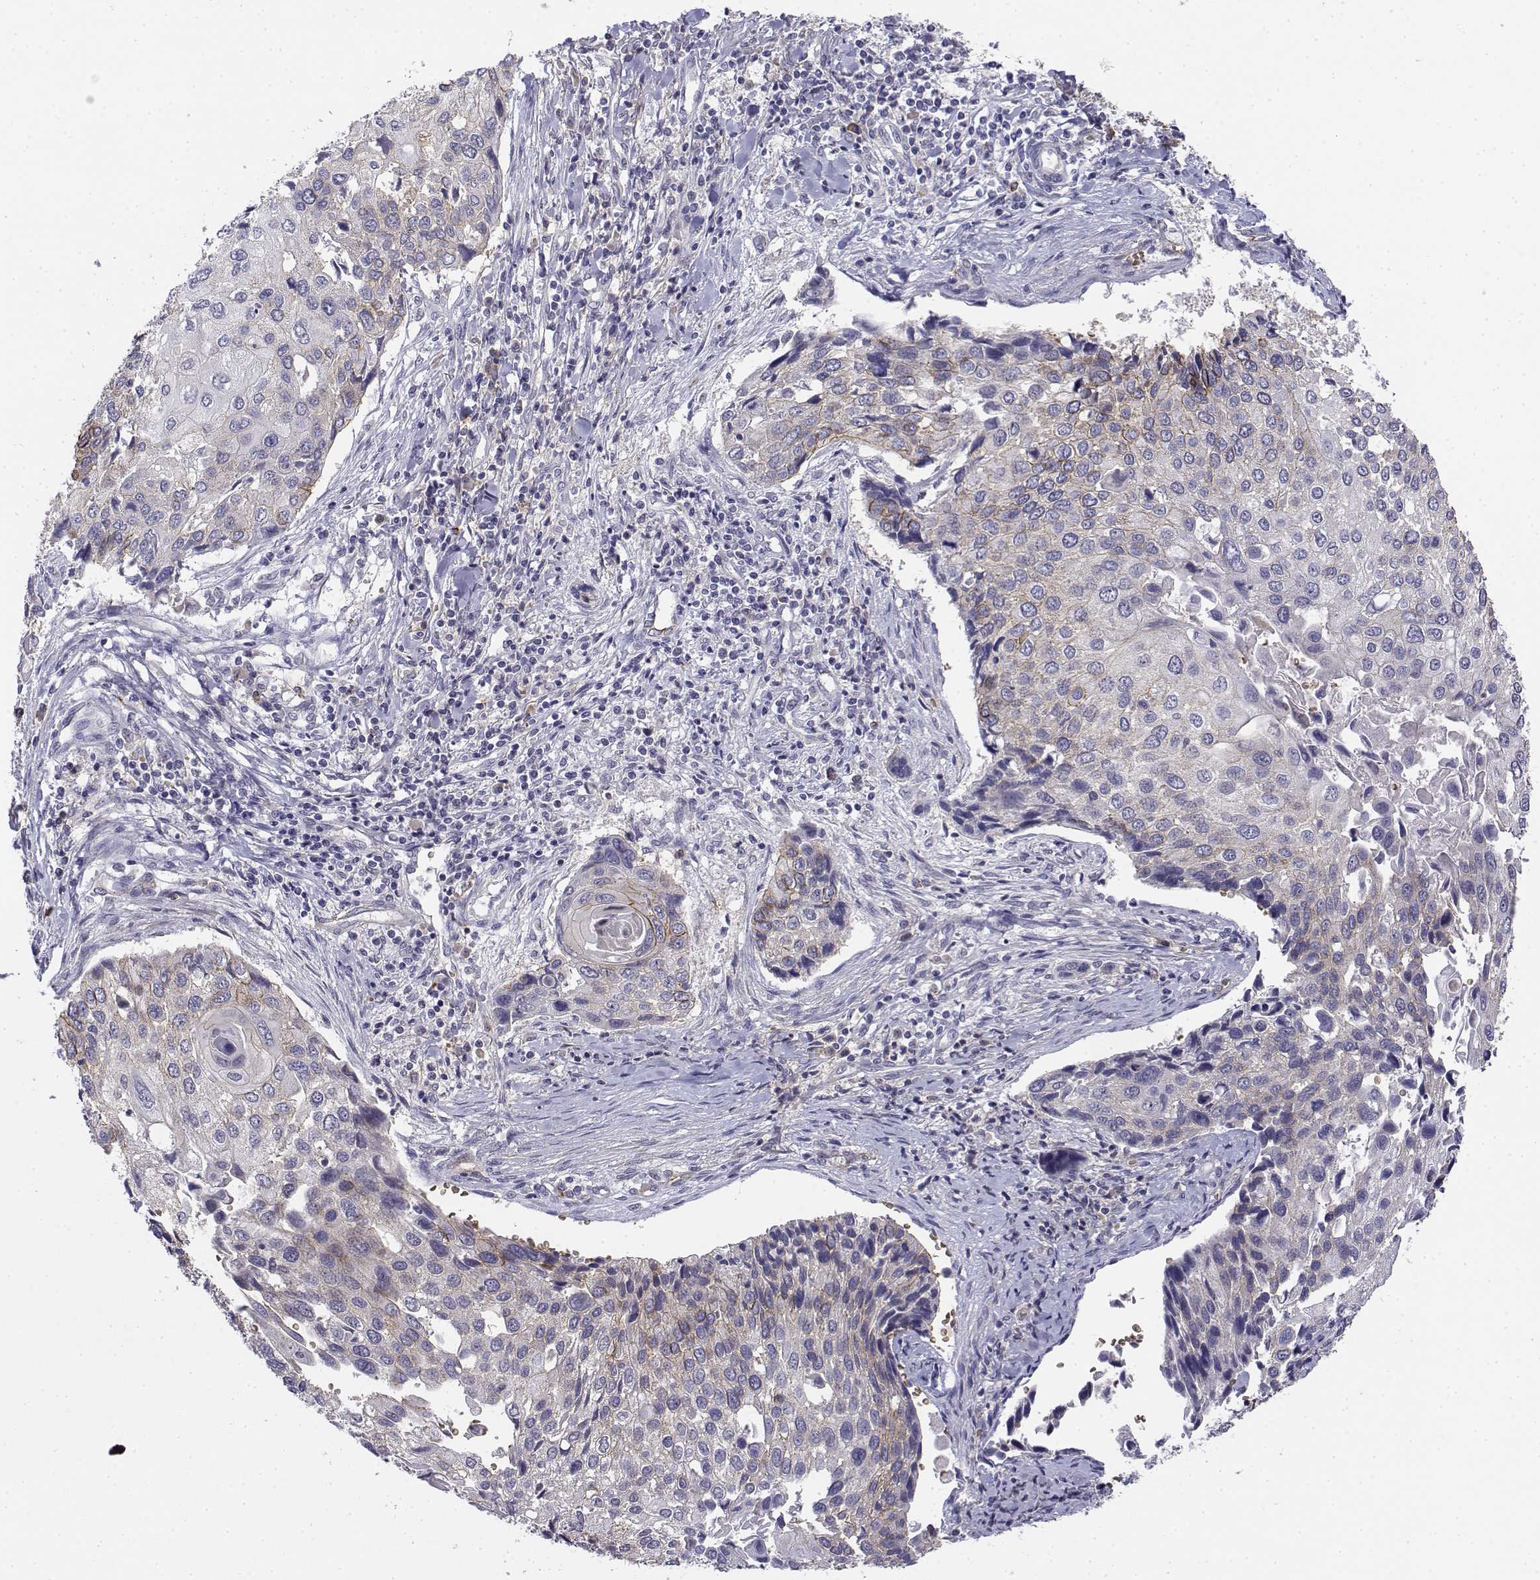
{"staining": {"intensity": "negative", "quantity": "none", "location": "none"}, "tissue": "lung cancer", "cell_type": "Tumor cells", "image_type": "cancer", "snomed": [{"axis": "morphology", "description": "Squamous cell carcinoma, NOS"}, {"axis": "morphology", "description": "Squamous cell carcinoma, metastatic, NOS"}, {"axis": "topography", "description": "Lung"}], "caption": "This histopathology image is of metastatic squamous cell carcinoma (lung) stained with immunohistochemistry (IHC) to label a protein in brown with the nuclei are counter-stained blue. There is no staining in tumor cells.", "gene": "CADM1", "patient": {"sex": "male", "age": 63}}